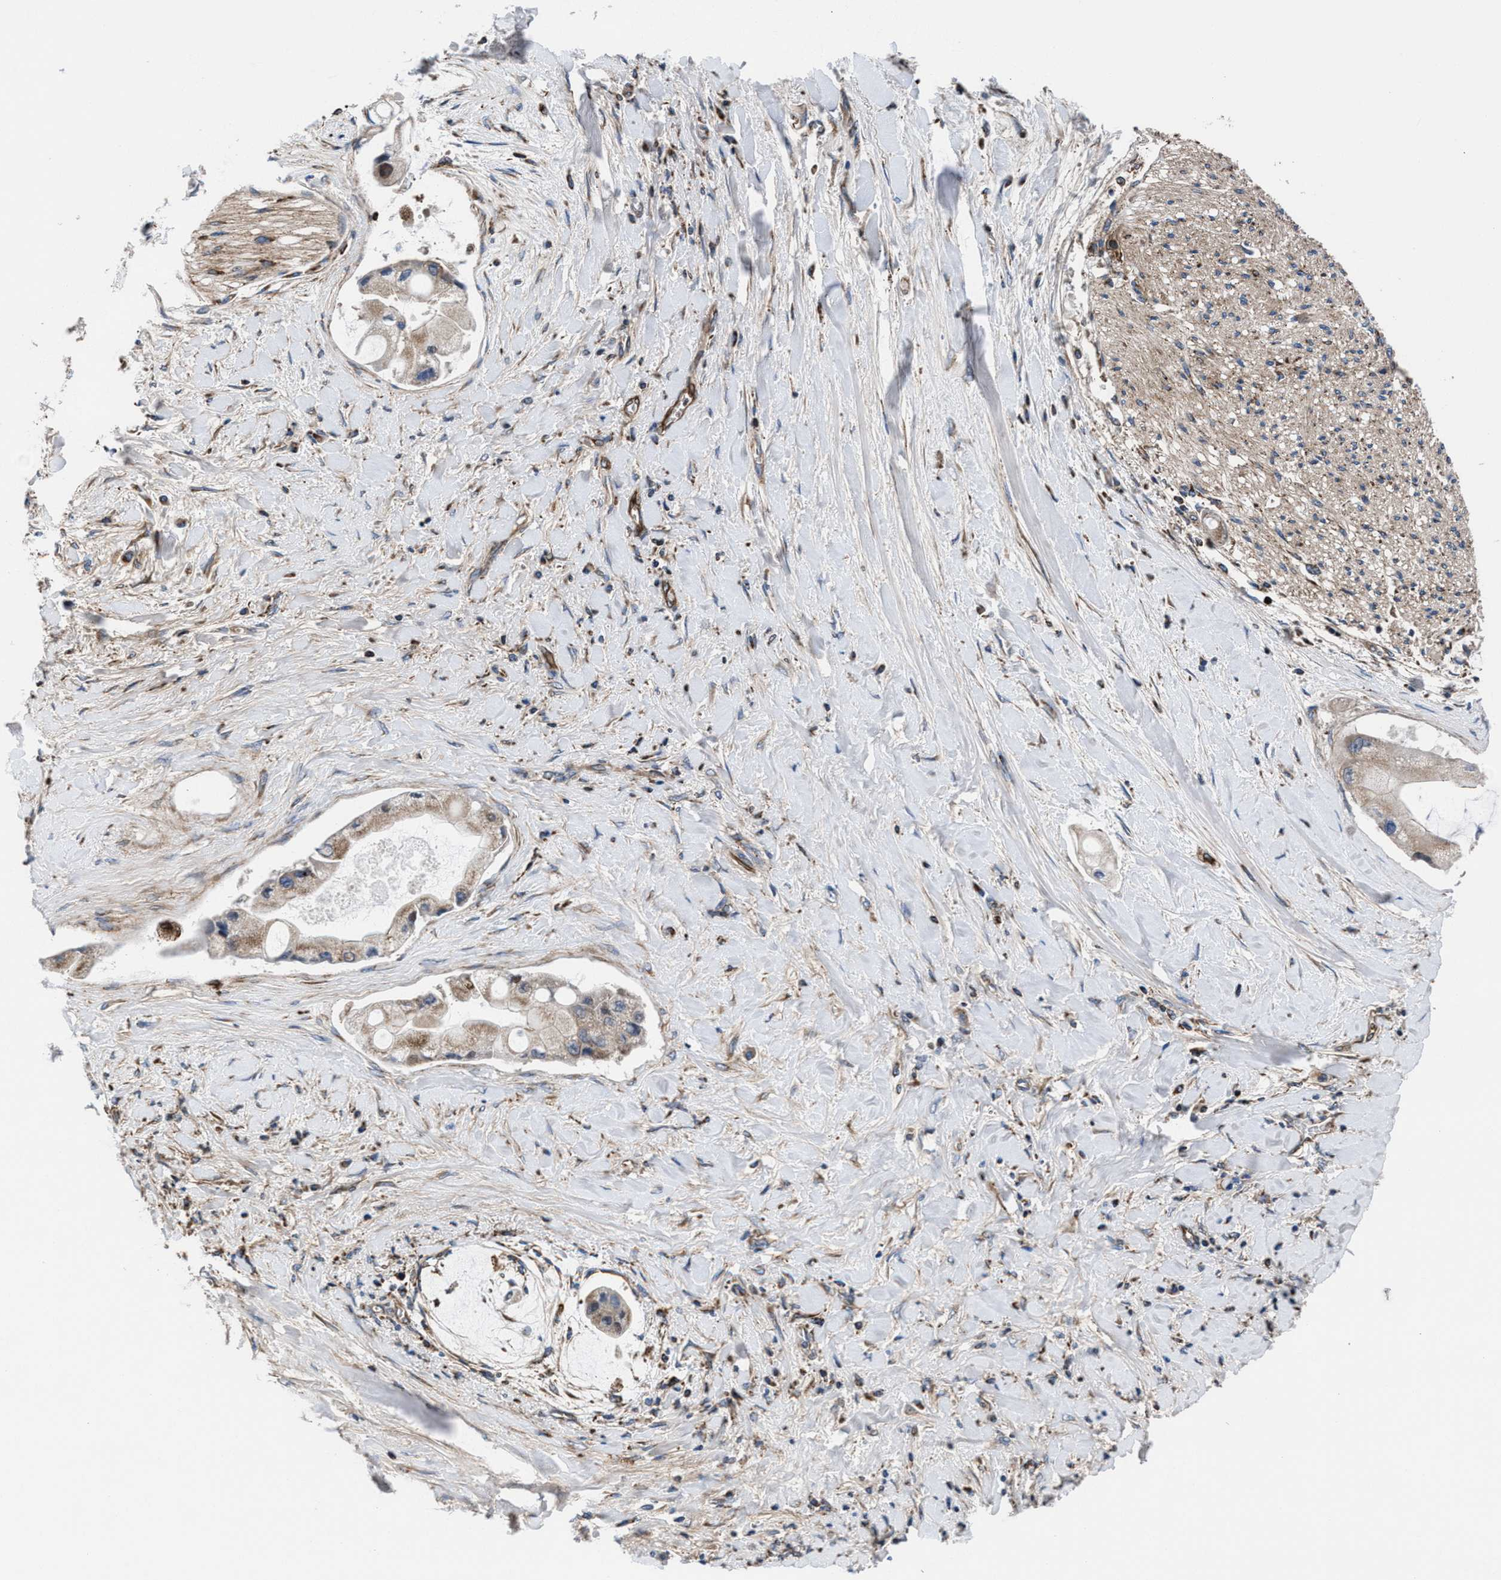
{"staining": {"intensity": "moderate", "quantity": ">75%", "location": "cytoplasmic/membranous"}, "tissue": "liver cancer", "cell_type": "Tumor cells", "image_type": "cancer", "snomed": [{"axis": "morphology", "description": "Cholangiocarcinoma"}, {"axis": "topography", "description": "Liver"}], "caption": "A medium amount of moderate cytoplasmic/membranous staining is seen in approximately >75% of tumor cells in liver cancer tissue.", "gene": "PRR15L", "patient": {"sex": "male", "age": 50}}